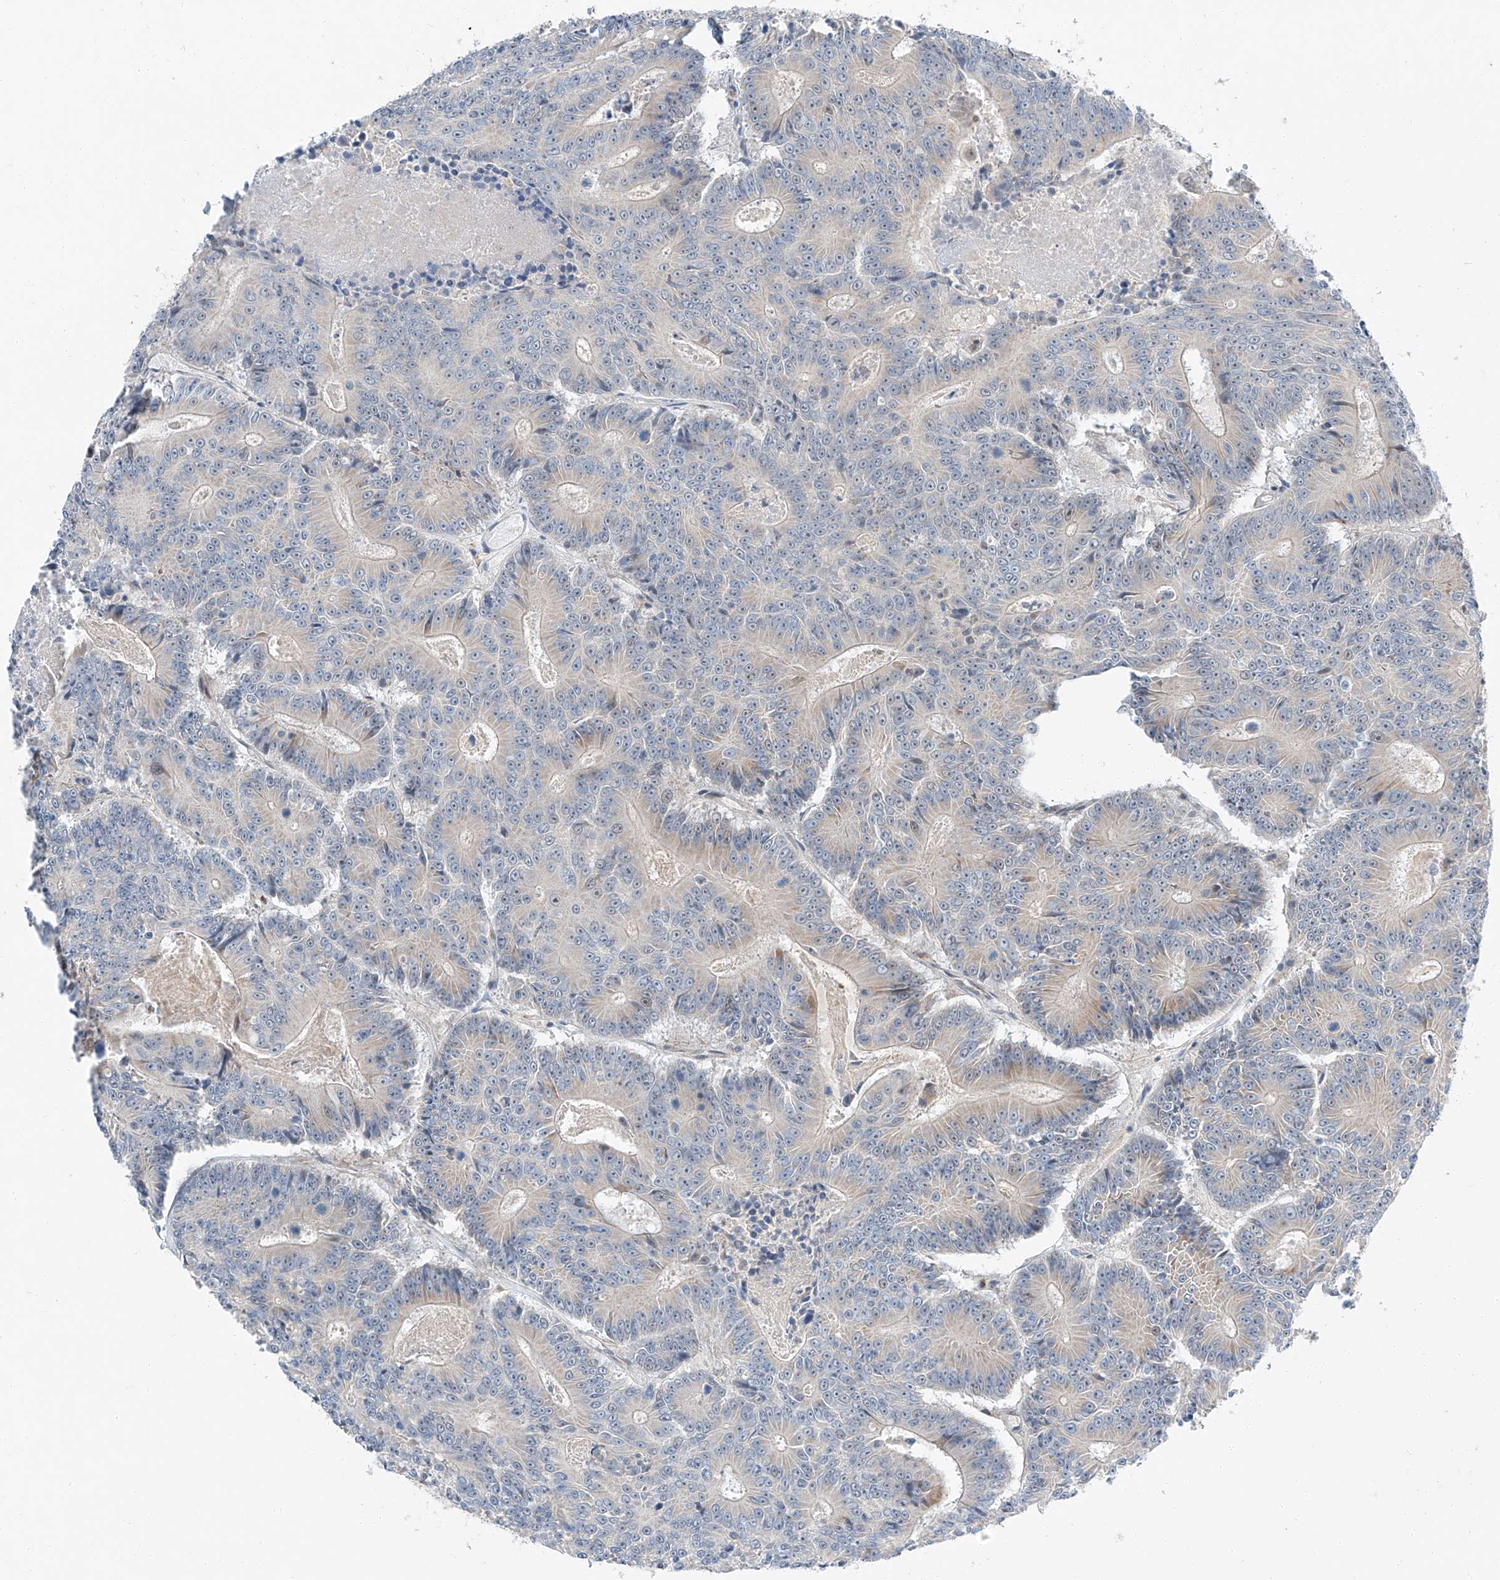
{"staining": {"intensity": "negative", "quantity": "none", "location": "none"}, "tissue": "colorectal cancer", "cell_type": "Tumor cells", "image_type": "cancer", "snomed": [{"axis": "morphology", "description": "Adenocarcinoma, NOS"}, {"axis": "topography", "description": "Colon"}], "caption": "Immunohistochemistry (IHC) of colorectal cancer (adenocarcinoma) reveals no expression in tumor cells.", "gene": "CLDND1", "patient": {"sex": "male", "age": 83}}